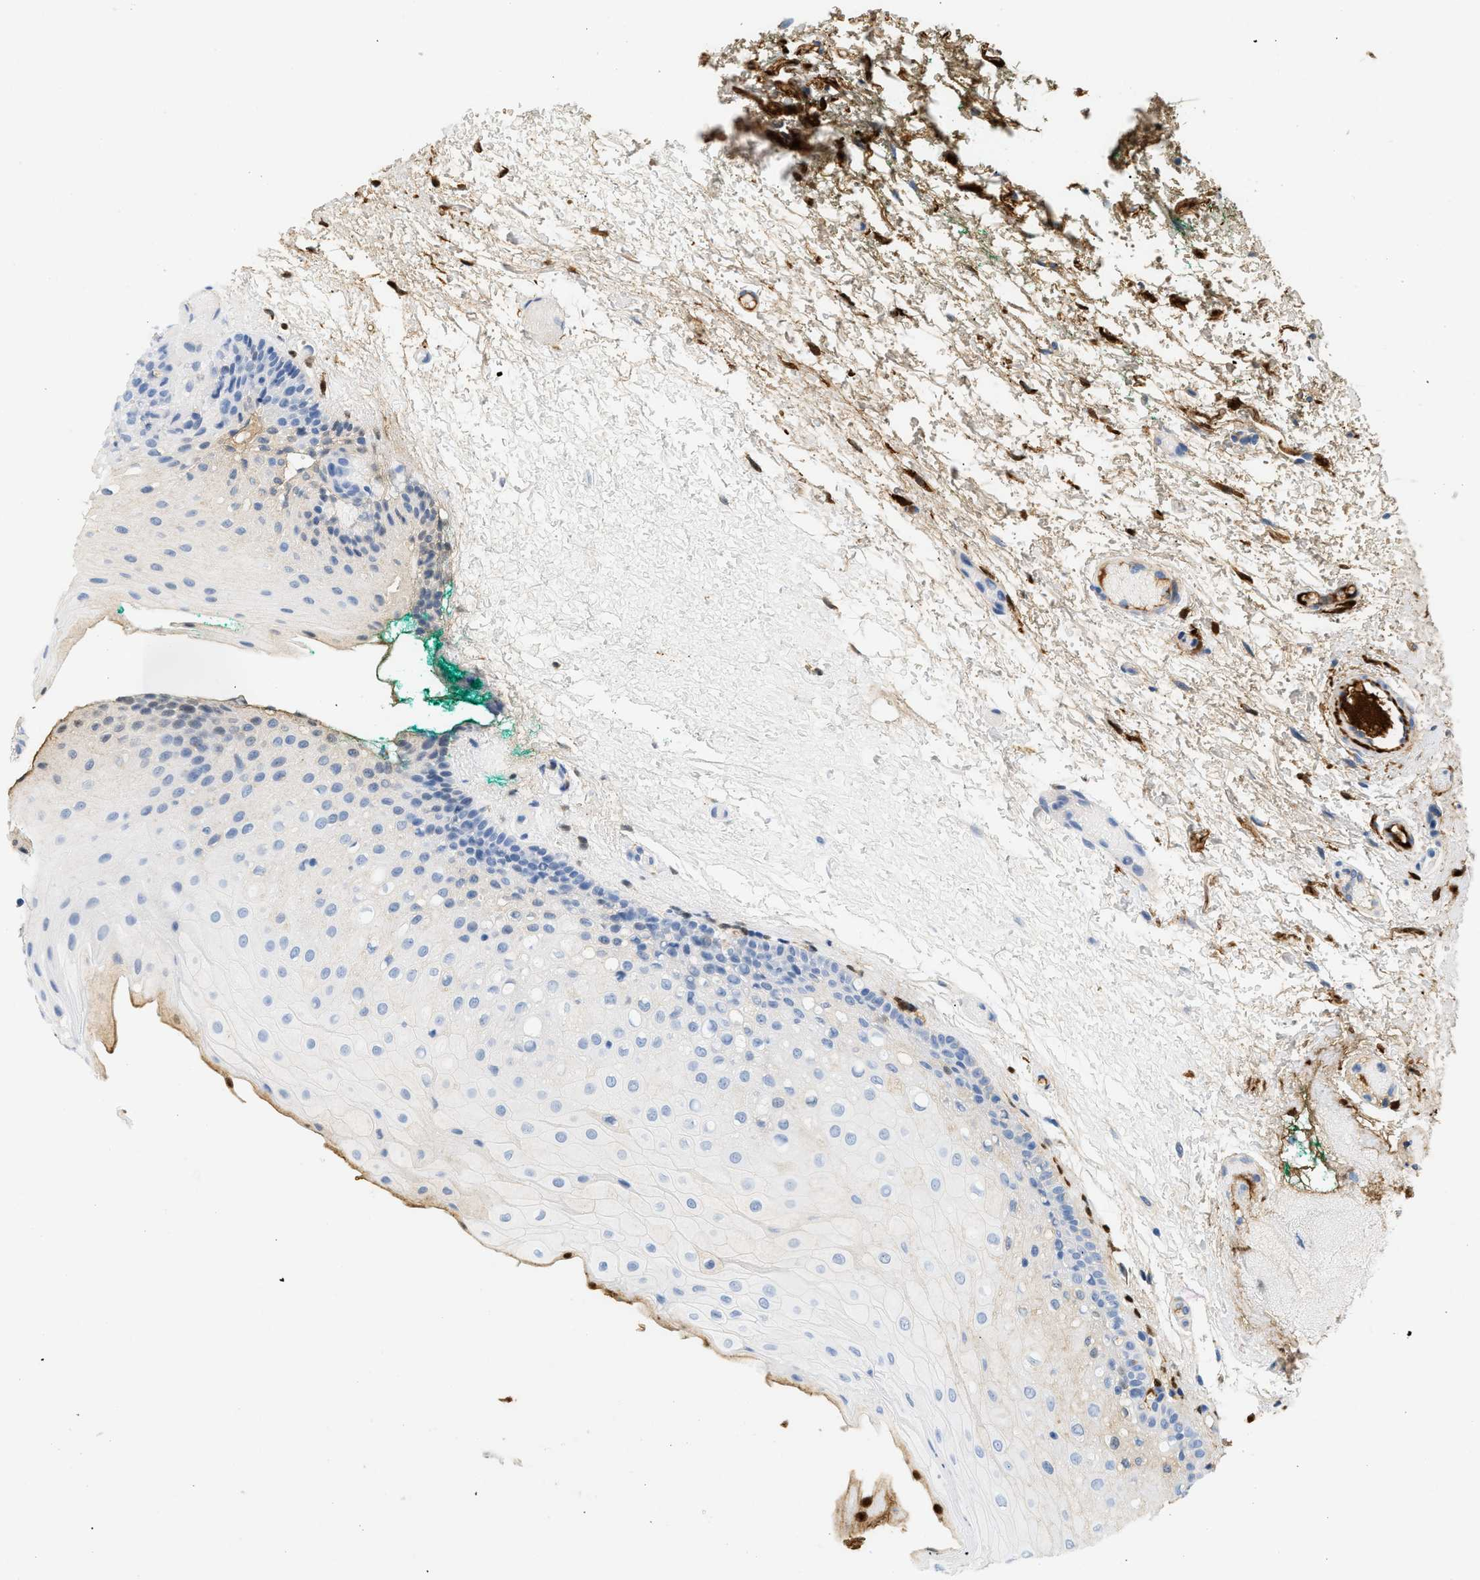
{"staining": {"intensity": "negative", "quantity": "none", "location": "none"}, "tissue": "oral mucosa", "cell_type": "Squamous epithelial cells", "image_type": "normal", "snomed": [{"axis": "morphology", "description": "Normal tissue, NOS"}, {"axis": "morphology", "description": "Squamous cell carcinoma, NOS"}, {"axis": "topography", "description": "Oral tissue"}, {"axis": "topography", "description": "Salivary gland"}, {"axis": "topography", "description": "Head-Neck"}], "caption": "The micrograph exhibits no significant staining in squamous epithelial cells of oral mucosa.", "gene": "CFH", "patient": {"sex": "female", "age": 62}}